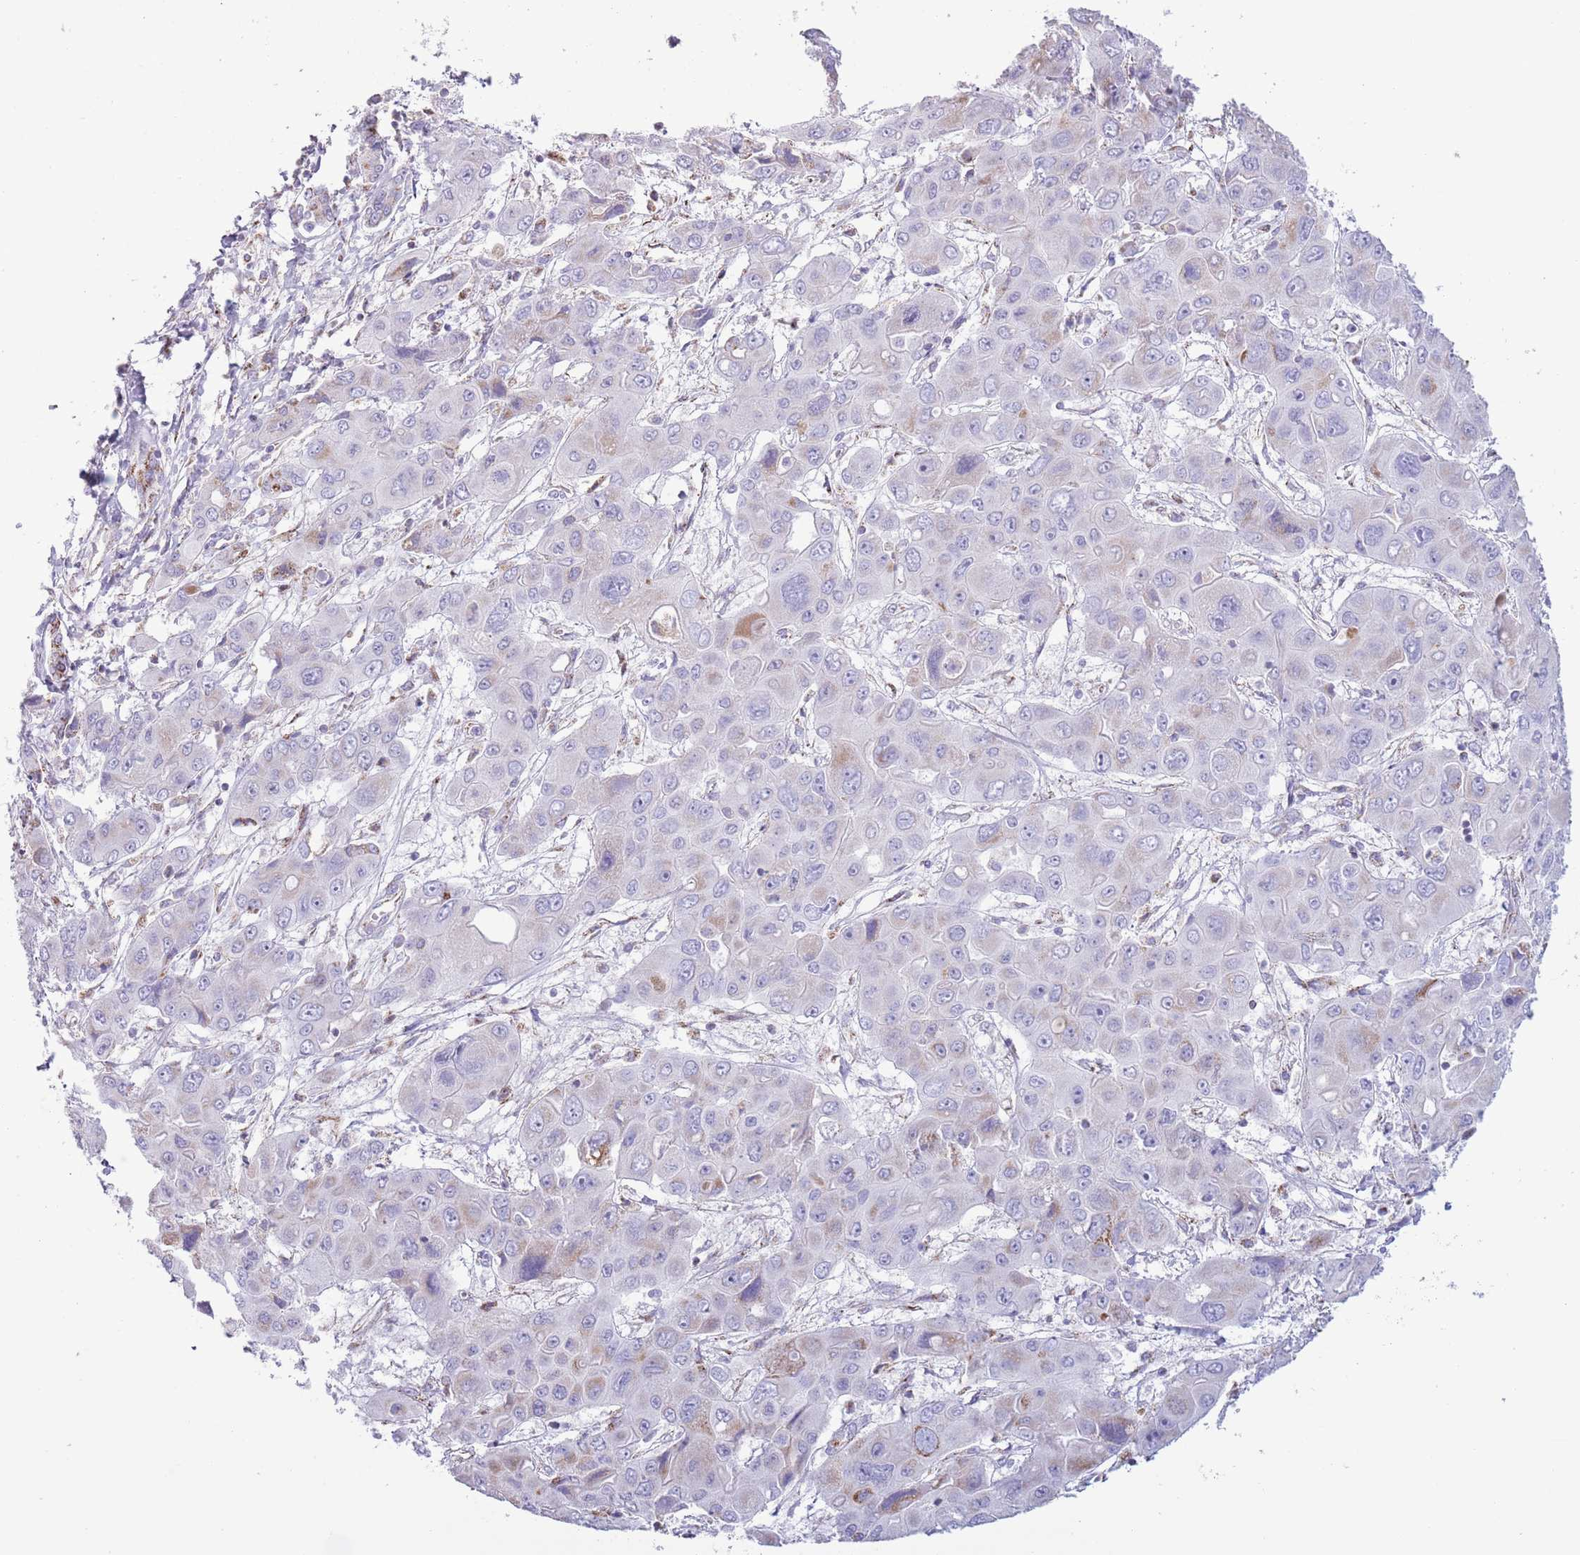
{"staining": {"intensity": "weak", "quantity": "<25%", "location": "cytoplasmic/membranous"}, "tissue": "liver cancer", "cell_type": "Tumor cells", "image_type": "cancer", "snomed": [{"axis": "morphology", "description": "Cholangiocarcinoma"}, {"axis": "topography", "description": "Liver"}], "caption": "Liver cancer (cholangiocarcinoma) stained for a protein using immunohistochemistry shows no expression tumor cells.", "gene": "ATP6V1B1", "patient": {"sex": "male", "age": 67}}